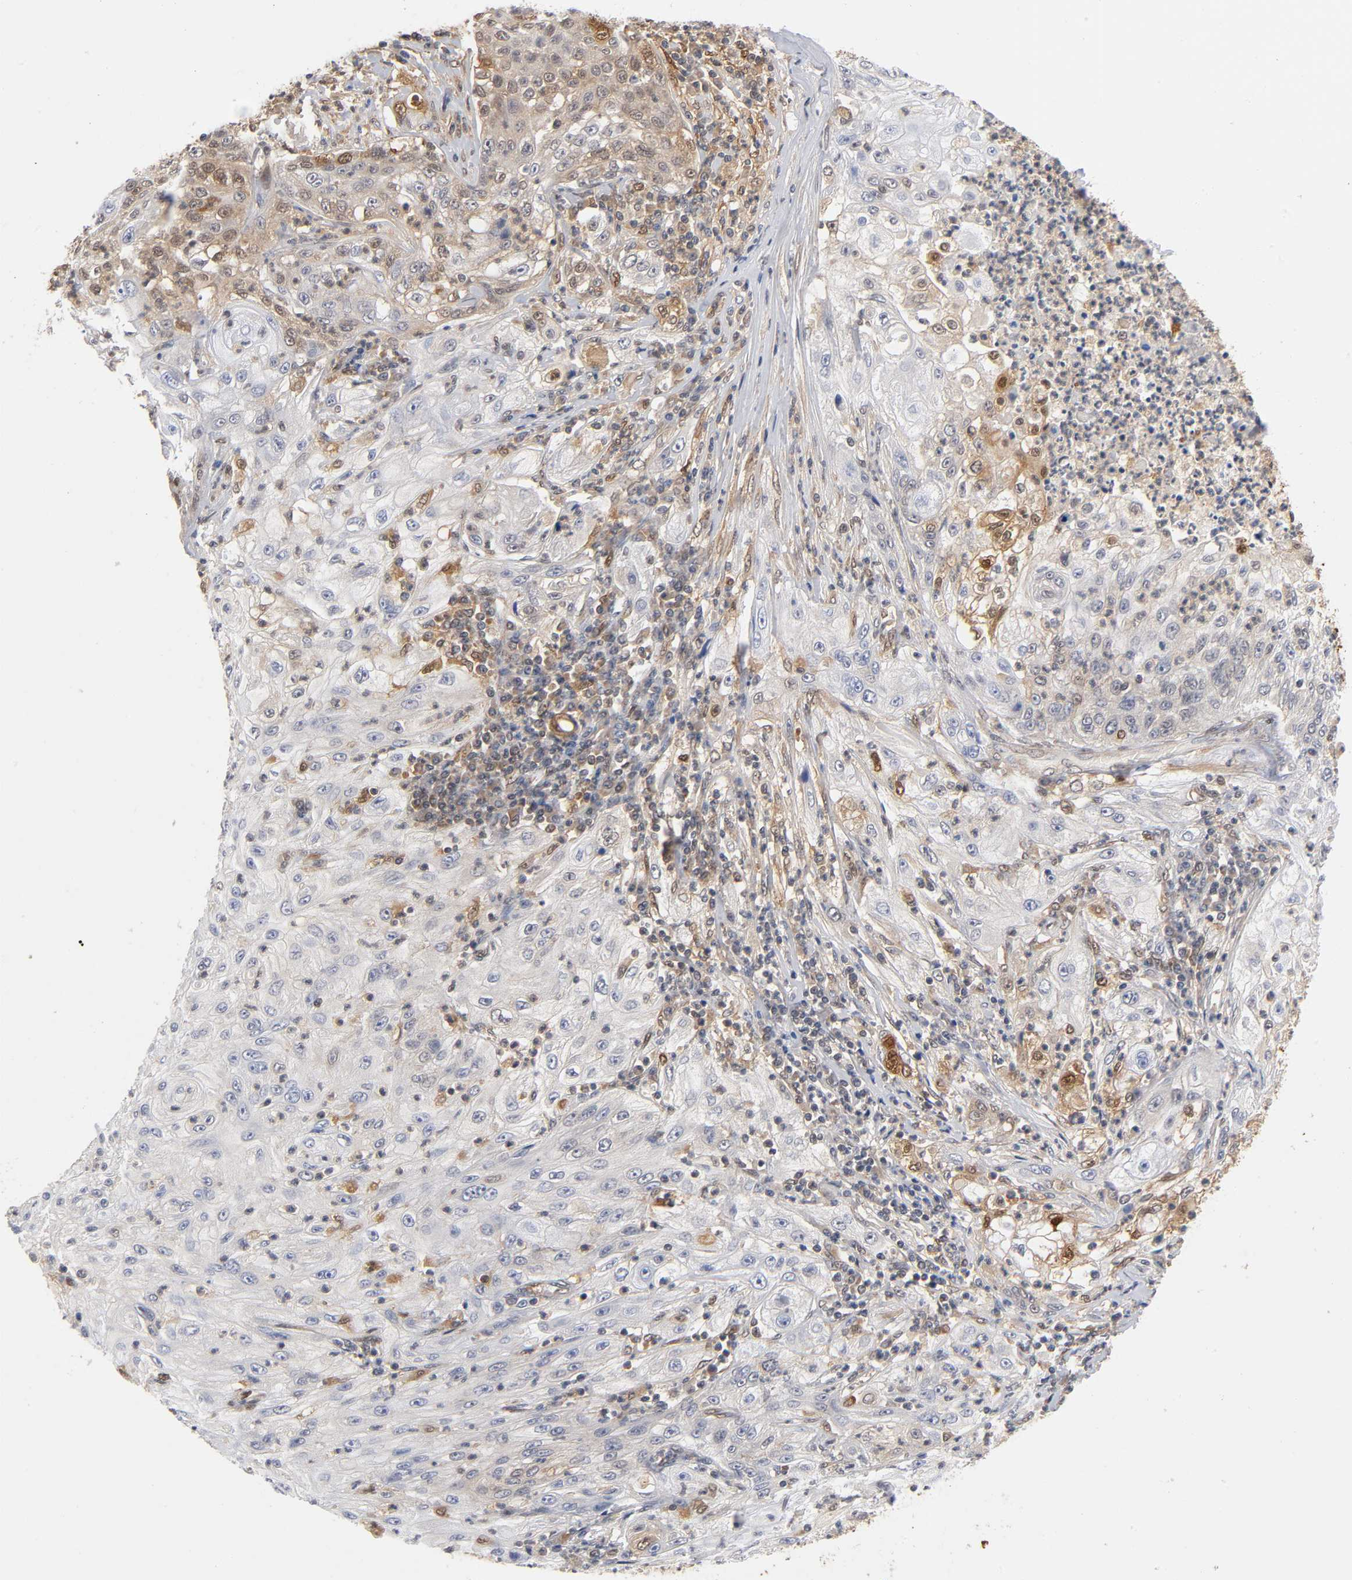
{"staining": {"intensity": "weak", "quantity": "<25%", "location": "cytoplasmic/membranous"}, "tissue": "lung cancer", "cell_type": "Tumor cells", "image_type": "cancer", "snomed": [{"axis": "morphology", "description": "Inflammation, NOS"}, {"axis": "morphology", "description": "Squamous cell carcinoma, NOS"}, {"axis": "topography", "description": "Lymph node"}, {"axis": "topography", "description": "Soft tissue"}, {"axis": "topography", "description": "Lung"}], "caption": "This is an immunohistochemistry photomicrograph of human squamous cell carcinoma (lung). There is no expression in tumor cells.", "gene": "DFFB", "patient": {"sex": "male", "age": 66}}